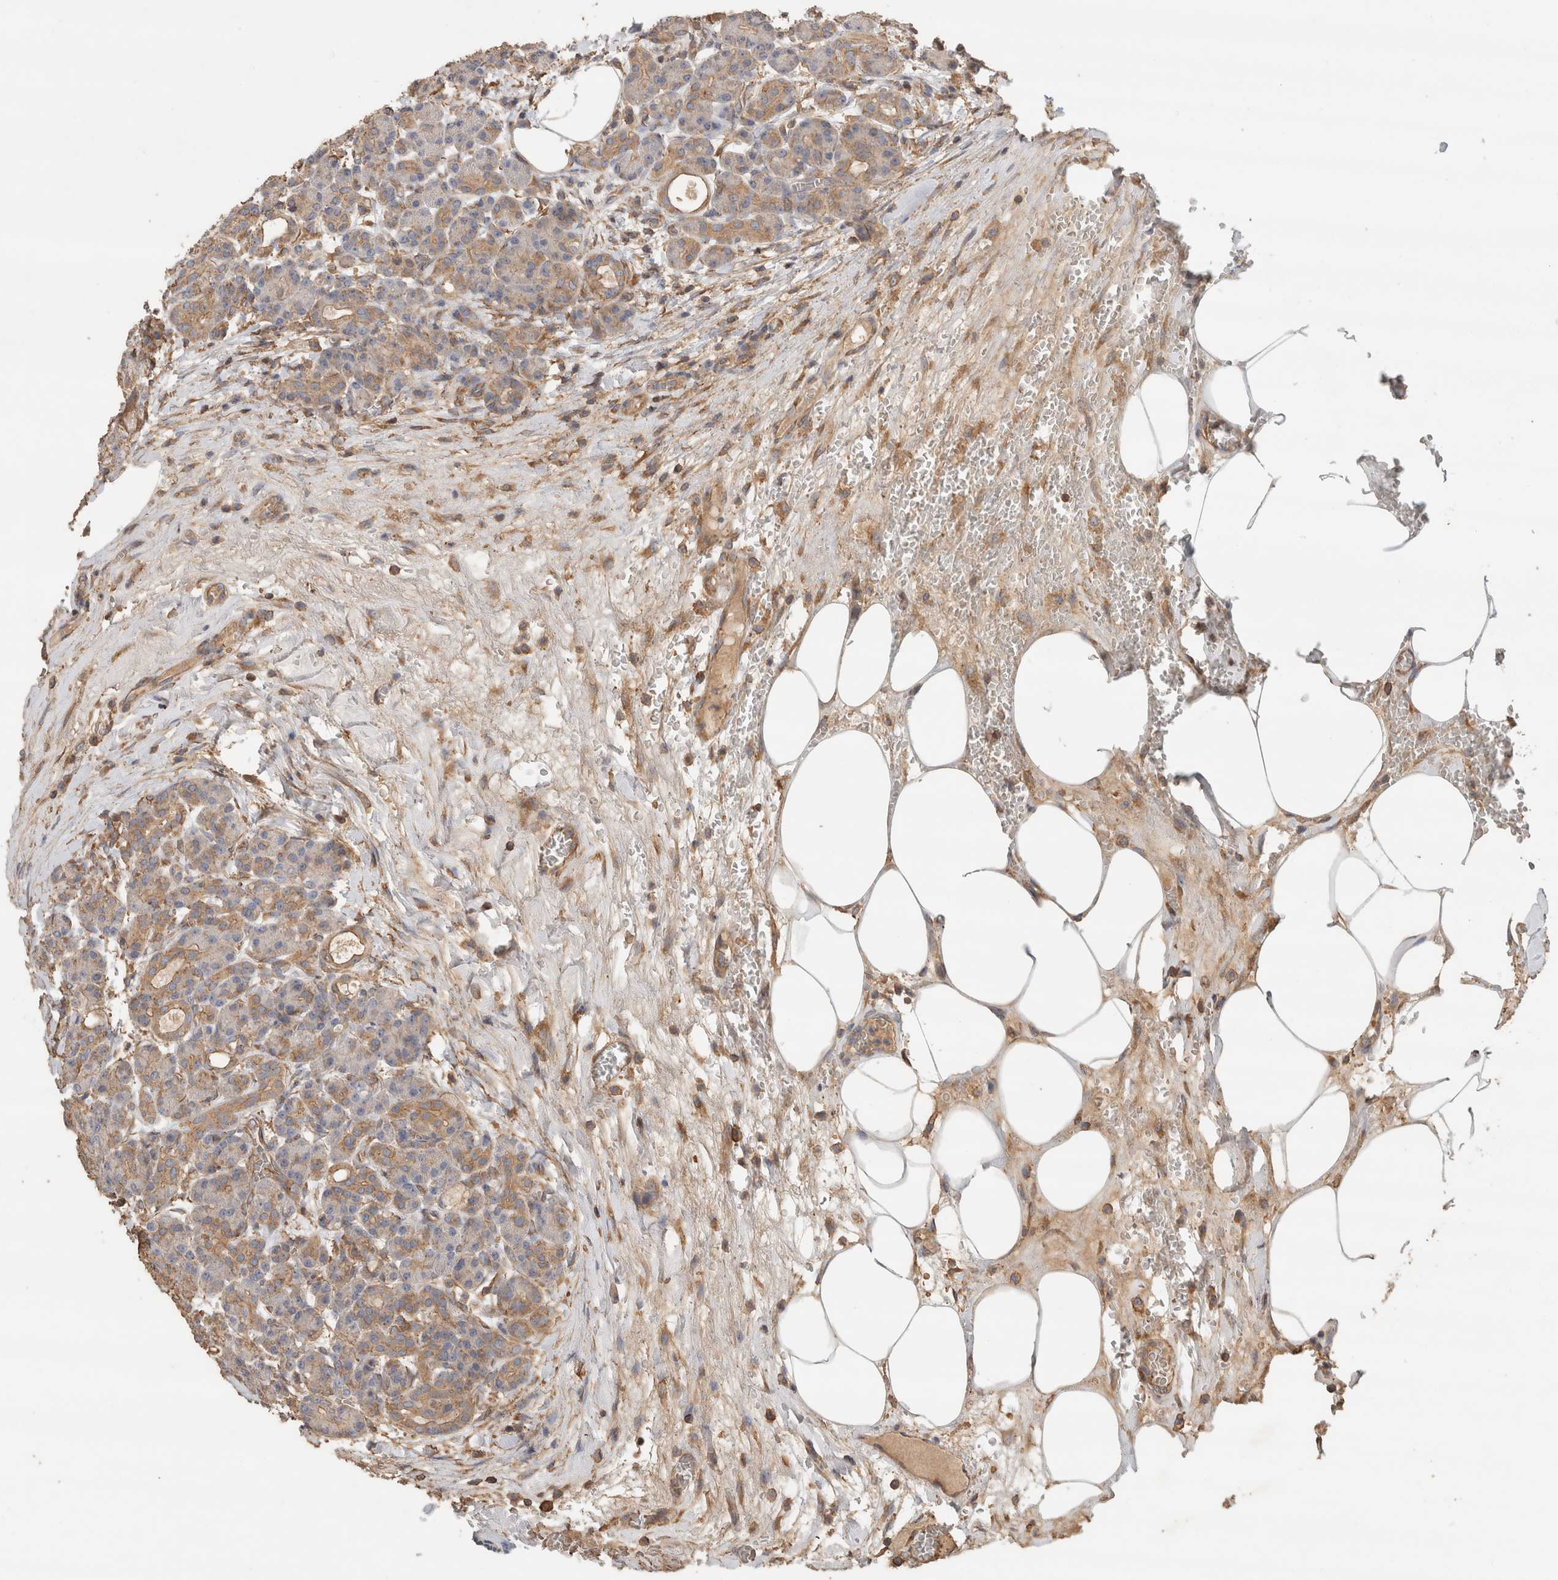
{"staining": {"intensity": "moderate", "quantity": "<25%", "location": "cytoplasmic/membranous"}, "tissue": "pancreas", "cell_type": "Exocrine glandular cells", "image_type": "normal", "snomed": [{"axis": "morphology", "description": "Normal tissue, NOS"}, {"axis": "topography", "description": "Pancreas"}], "caption": "Immunohistochemical staining of benign pancreas demonstrates <25% levels of moderate cytoplasmic/membranous protein staining in approximately <25% of exocrine glandular cells. (brown staining indicates protein expression, while blue staining denotes nuclei).", "gene": "EIF4G3", "patient": {"sex": "male", "age": 63}}